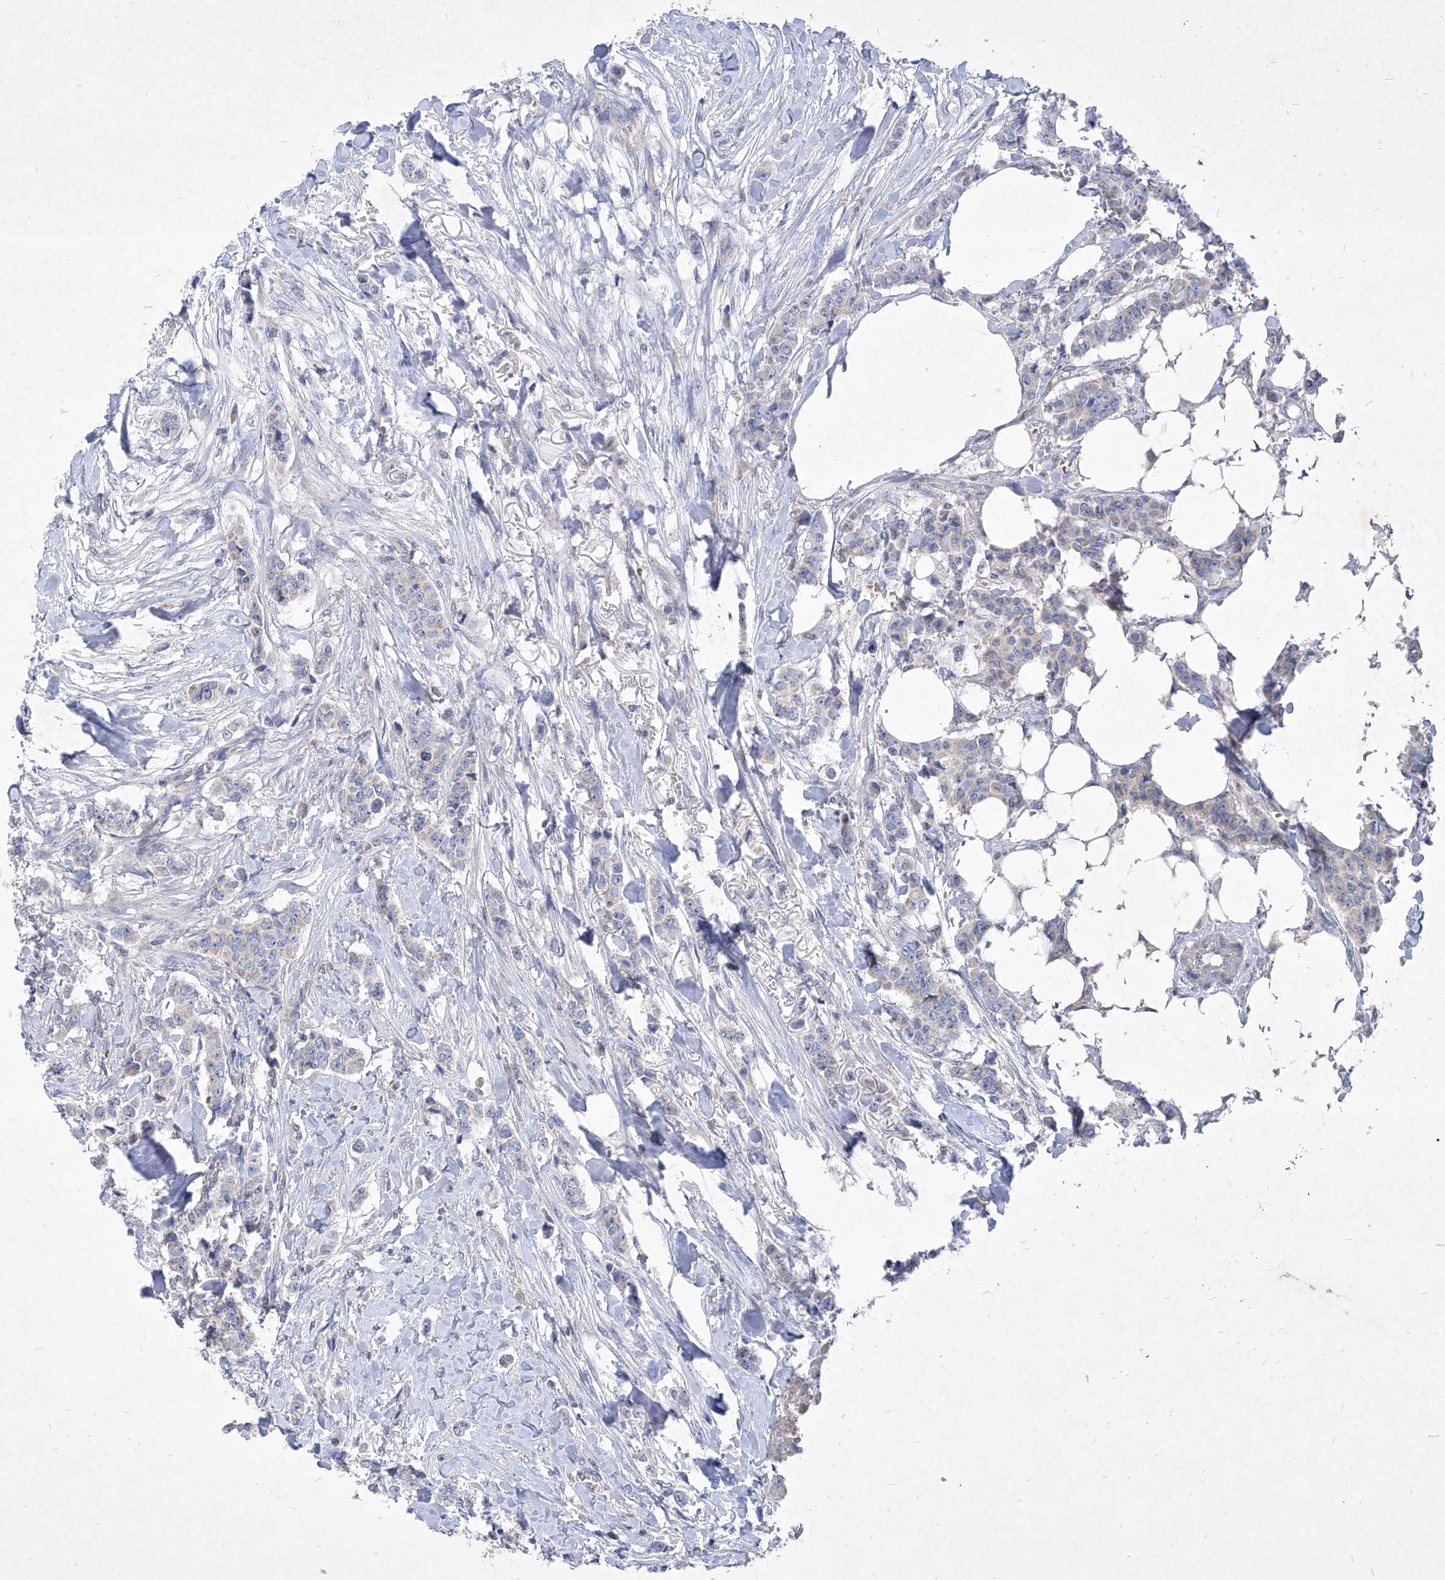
{"staining": {"intensity": "negative", "quantity": "none", "location": "none"}, "tissue": "breast cancer", "cell_type": "Tumor cells", "image_type": "cancer", "snomed": [{"axis": "morphology", "description": "Duct carcinoma"}, {"axis": "topography", "description": "Breast"}], "caption": "A photomicrograph of breast intraductal carcinoma stained for a protein reveals no brown staining in tumor cells.", "gene": "COQ3", "patient": {"sex": "female", "age": 40}}